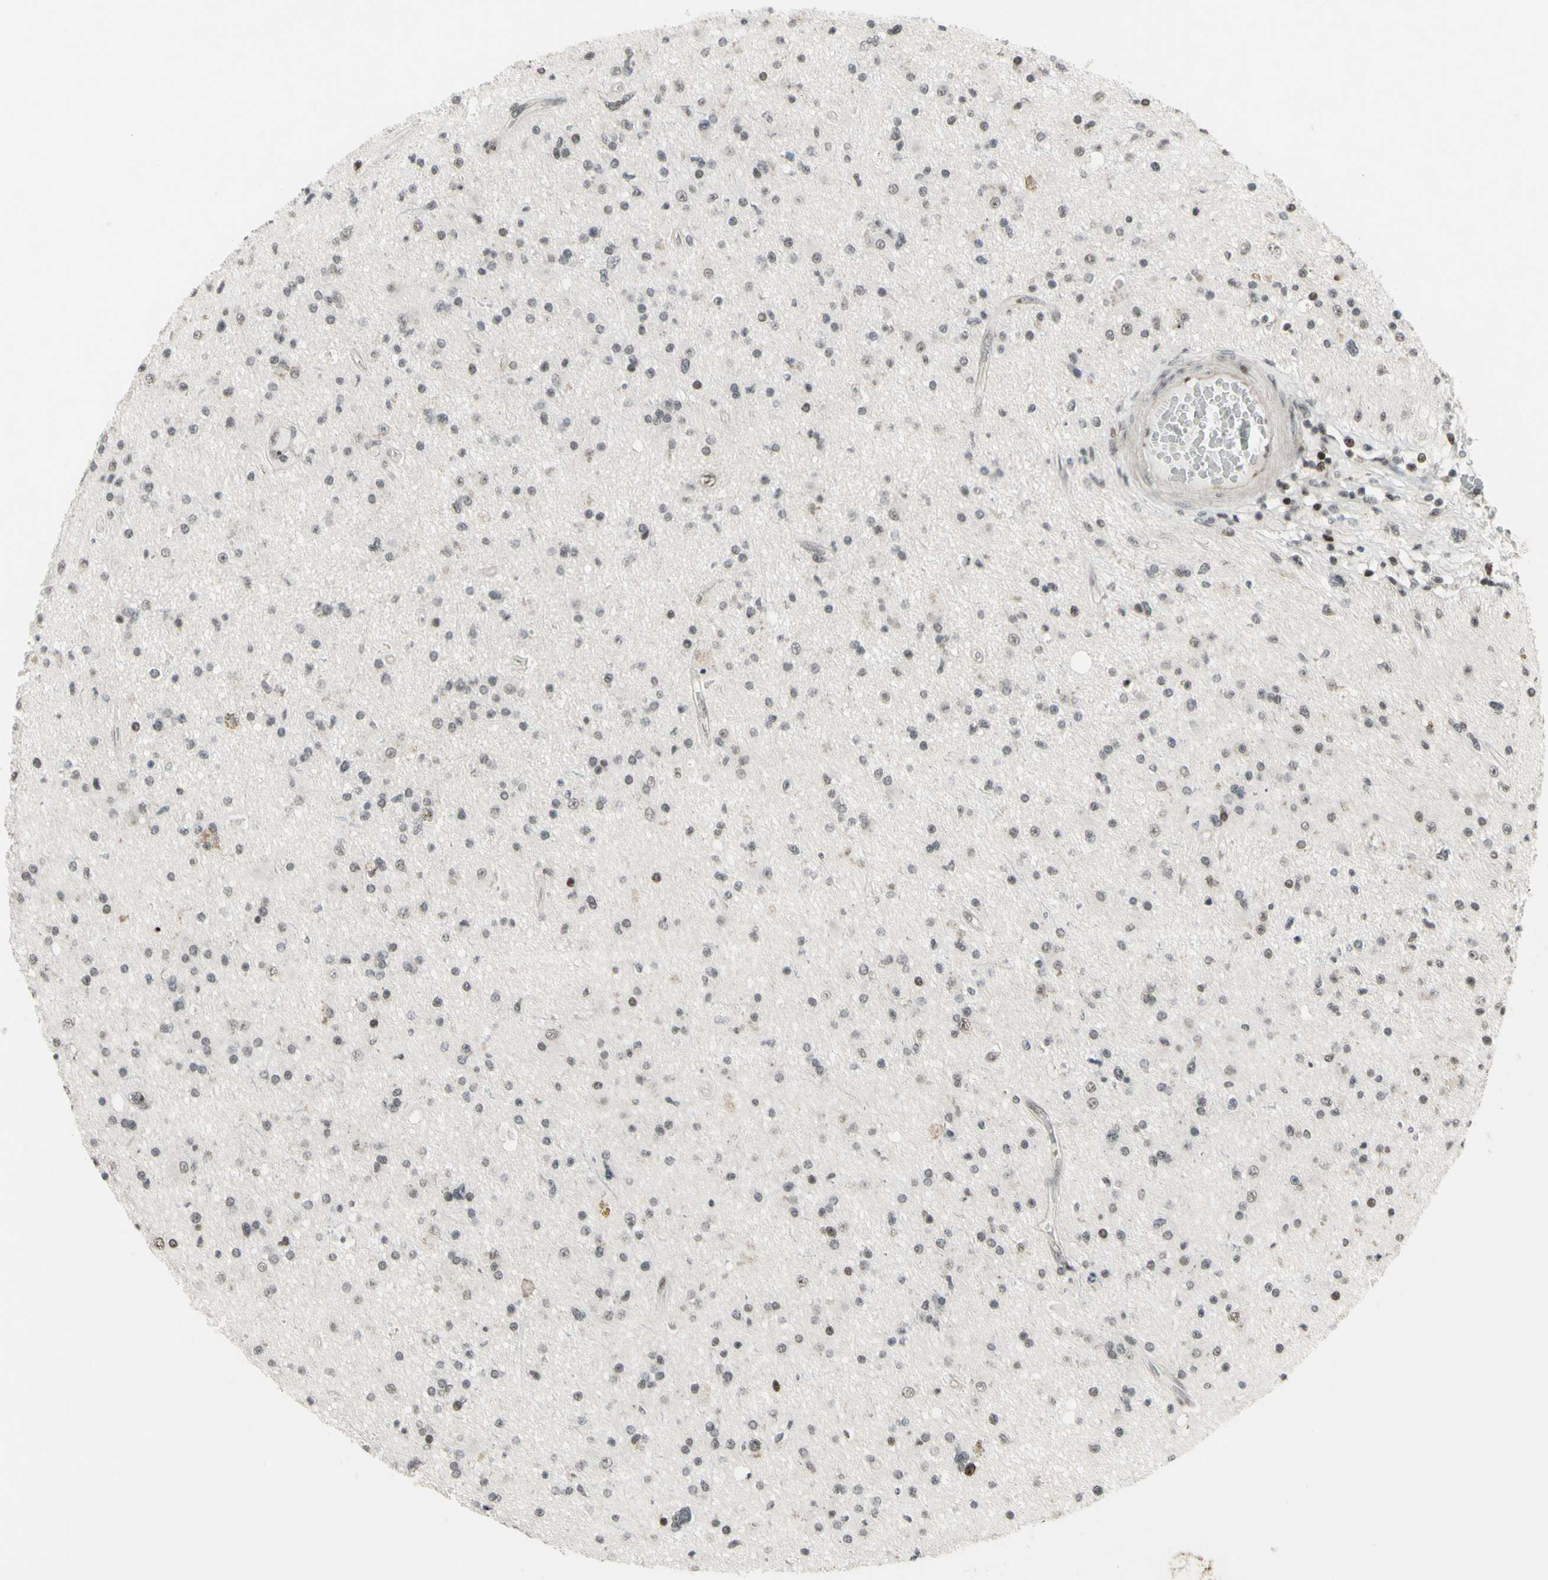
{"staining": {"intensity": "moderate", "quantity": "<25%", "location": "nuclear"}, "tissue": "glioma", "cell_type": "Tumor cells", "image_type": "cancer", "snomed": [{"axis": "morphology", "description": "Glioma, malignant, High grade"}, {"axis": "topography", "description": "Brain"}], "caption": "The micrograph reveals immunohistochemical staining of glioma. There is moderate nuclear expression is appreciated in about <25% of tumor cells.", "gene": "SUPT6H", "patient": {"sex": "male", "age": 33}}